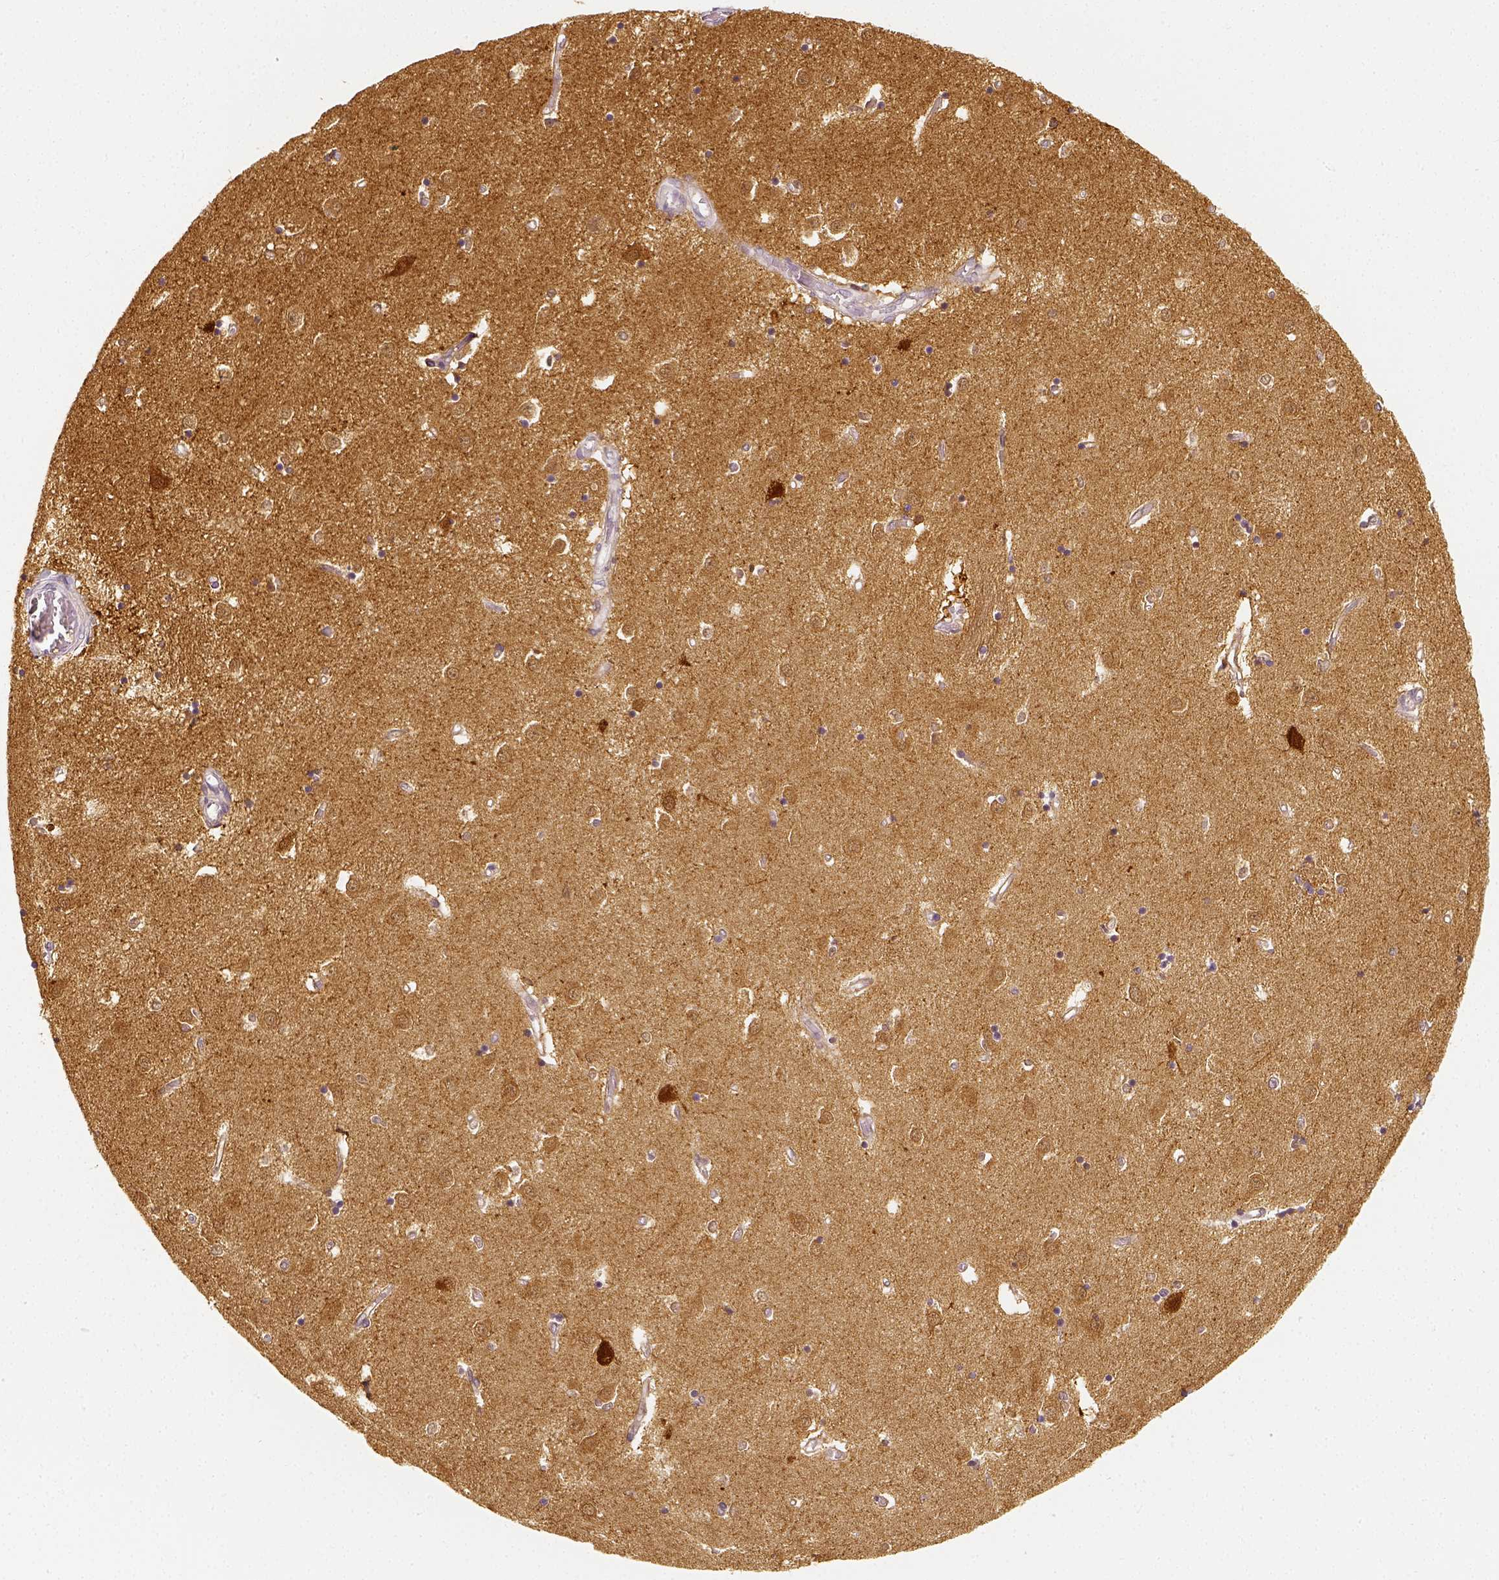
{"staining": {"intensity": "negative", "quantity": "none", "location": "none"}, "tissue": "caudate", "cell_type": "Glial cells", "image_type": "normal", "snomed": [{"axis": "morphology", "description": "Normal tissue, NOS"}, {"axis": "topography", "description": "Lateral ventricle wall"}], "caption": "There is no significant staining in glial cells of caudate. (DAB IHC, high magnification).", "gene": "NECAB2", "patient": {"sex": "male", "age": 54}}